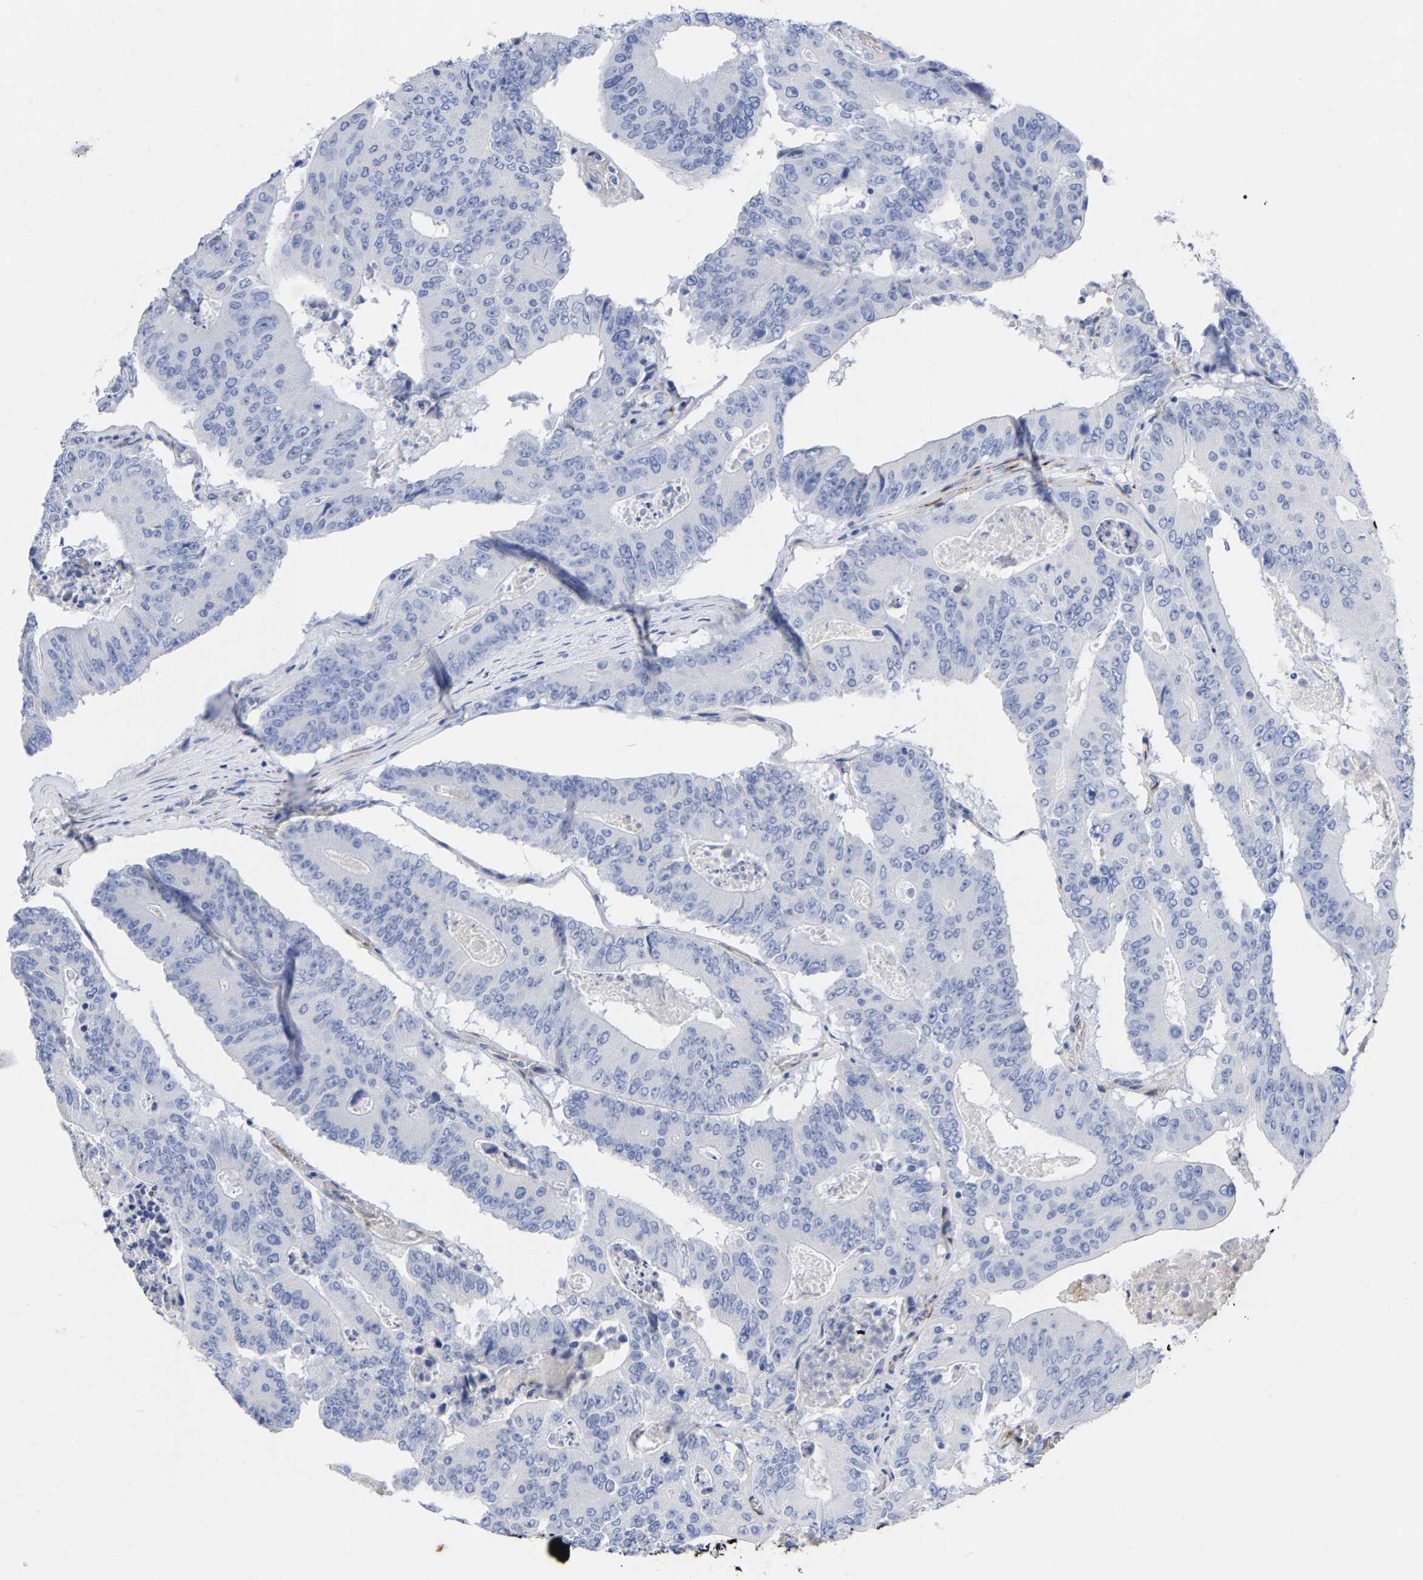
{"staining": {"intensity": "negative", "quantity": "none", "location": "none"}, "tissue": "colorectal cancer", "cell_type": "Tumor cells", "image_type": "cancer", "snomed": [{"axis": "morphology", "description": "Adenocarcinoma, NOS"}, {"axis": "topography", "description": "Colon"}], "caption": "Protein analysis of colorectal cancer (adenocarcinoma) displays no significant staining in tumor cells.", "gene": "HAPLN1", "patient": {"sex": "male", "age": 87}}